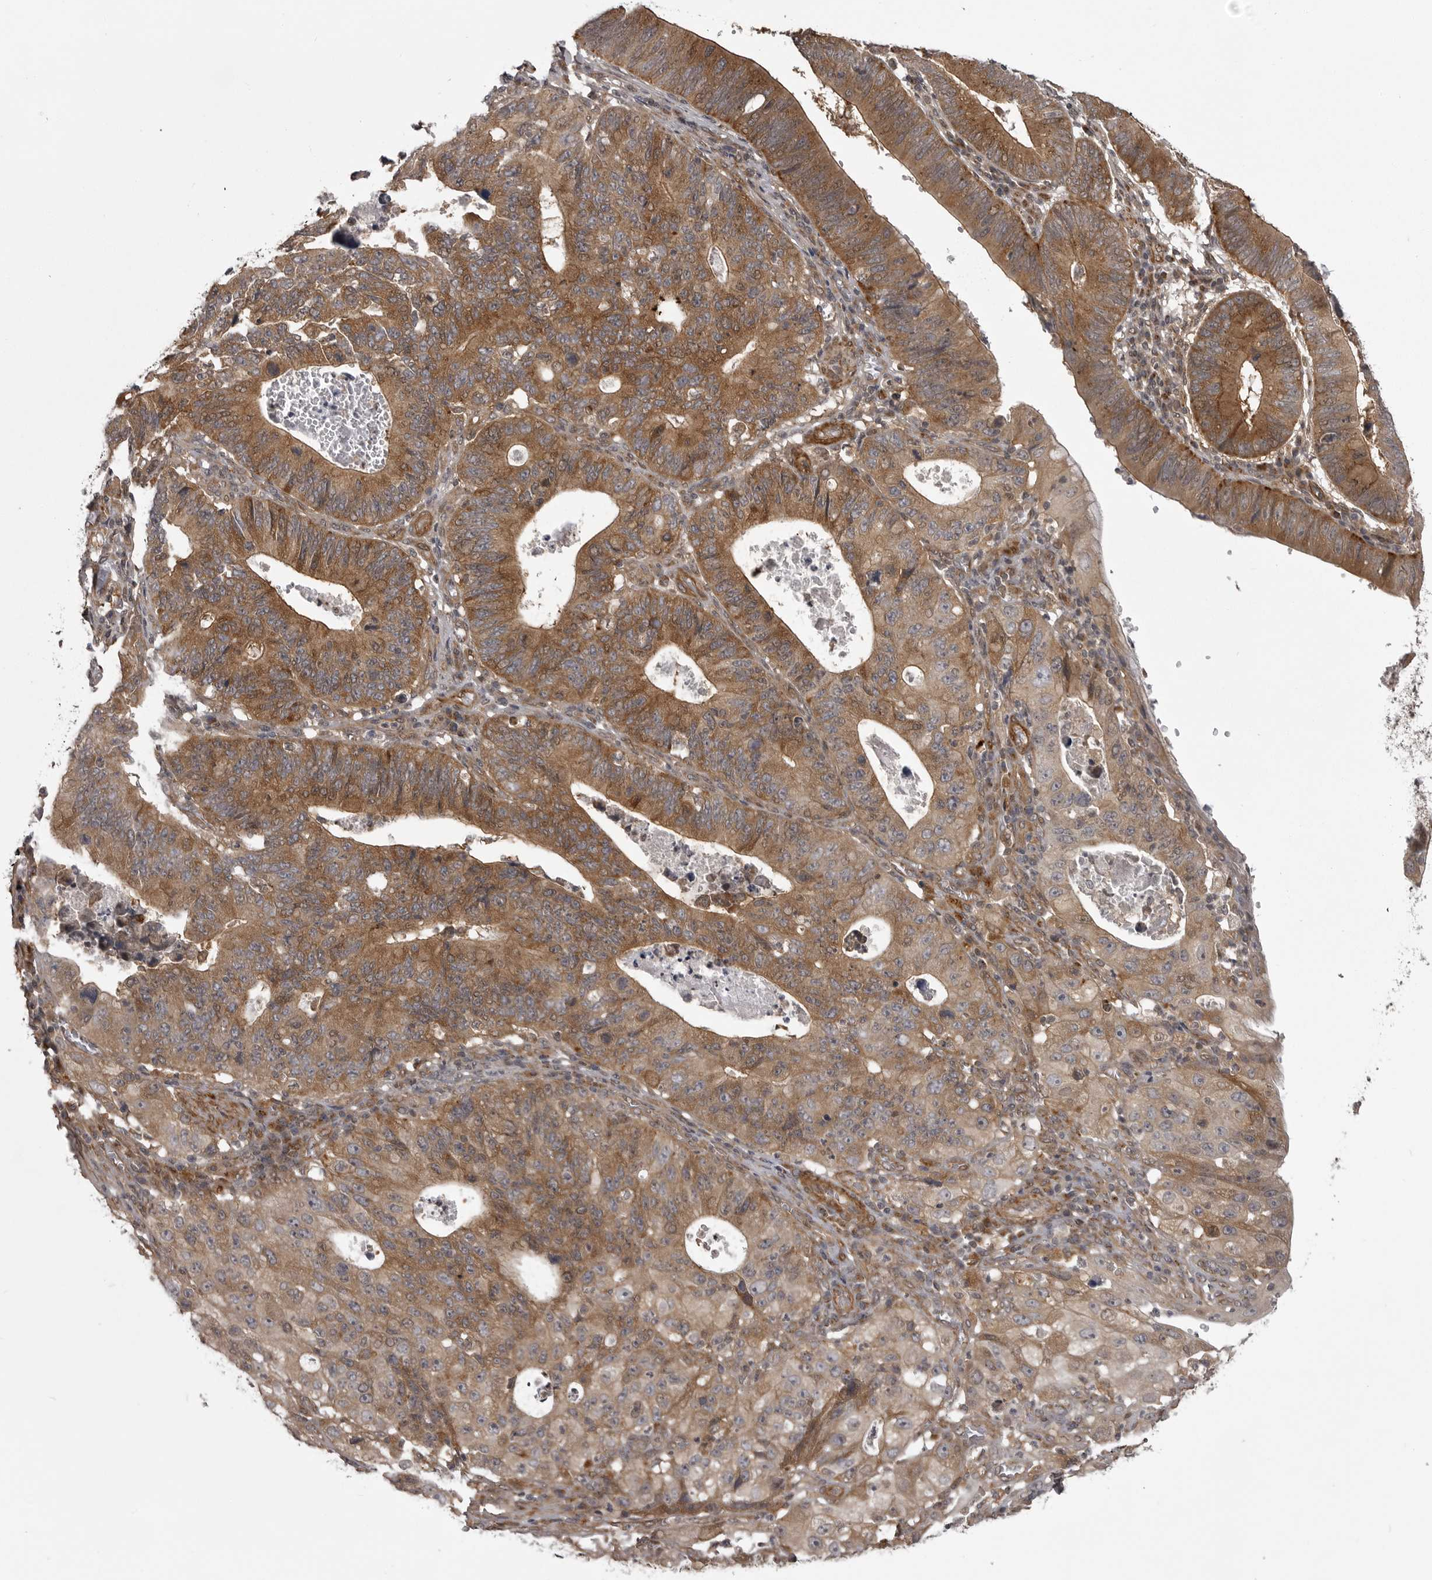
{"staining": {"intensity": "moderate", "quantity": ">75%", "location": "cytoplasmic/membranous"}, "tissue": "stomach cancer", "cell_type": "Tumor cells", "image_type": "cancer", "snomed": [{"axis": "morphology", "description": "Adenocarcinoma, NOS"}, {"axis": "topography", "description": "Stomach"}], "caption": "Immunohistochemical staining of human adenocarcinoma (stomach) reveals medium levels of moderate cytoplasmic/membranous expression in about >75% of tumor cells.", "gene": "SNX16", "patient": {"sex": "male", "age": 59}}